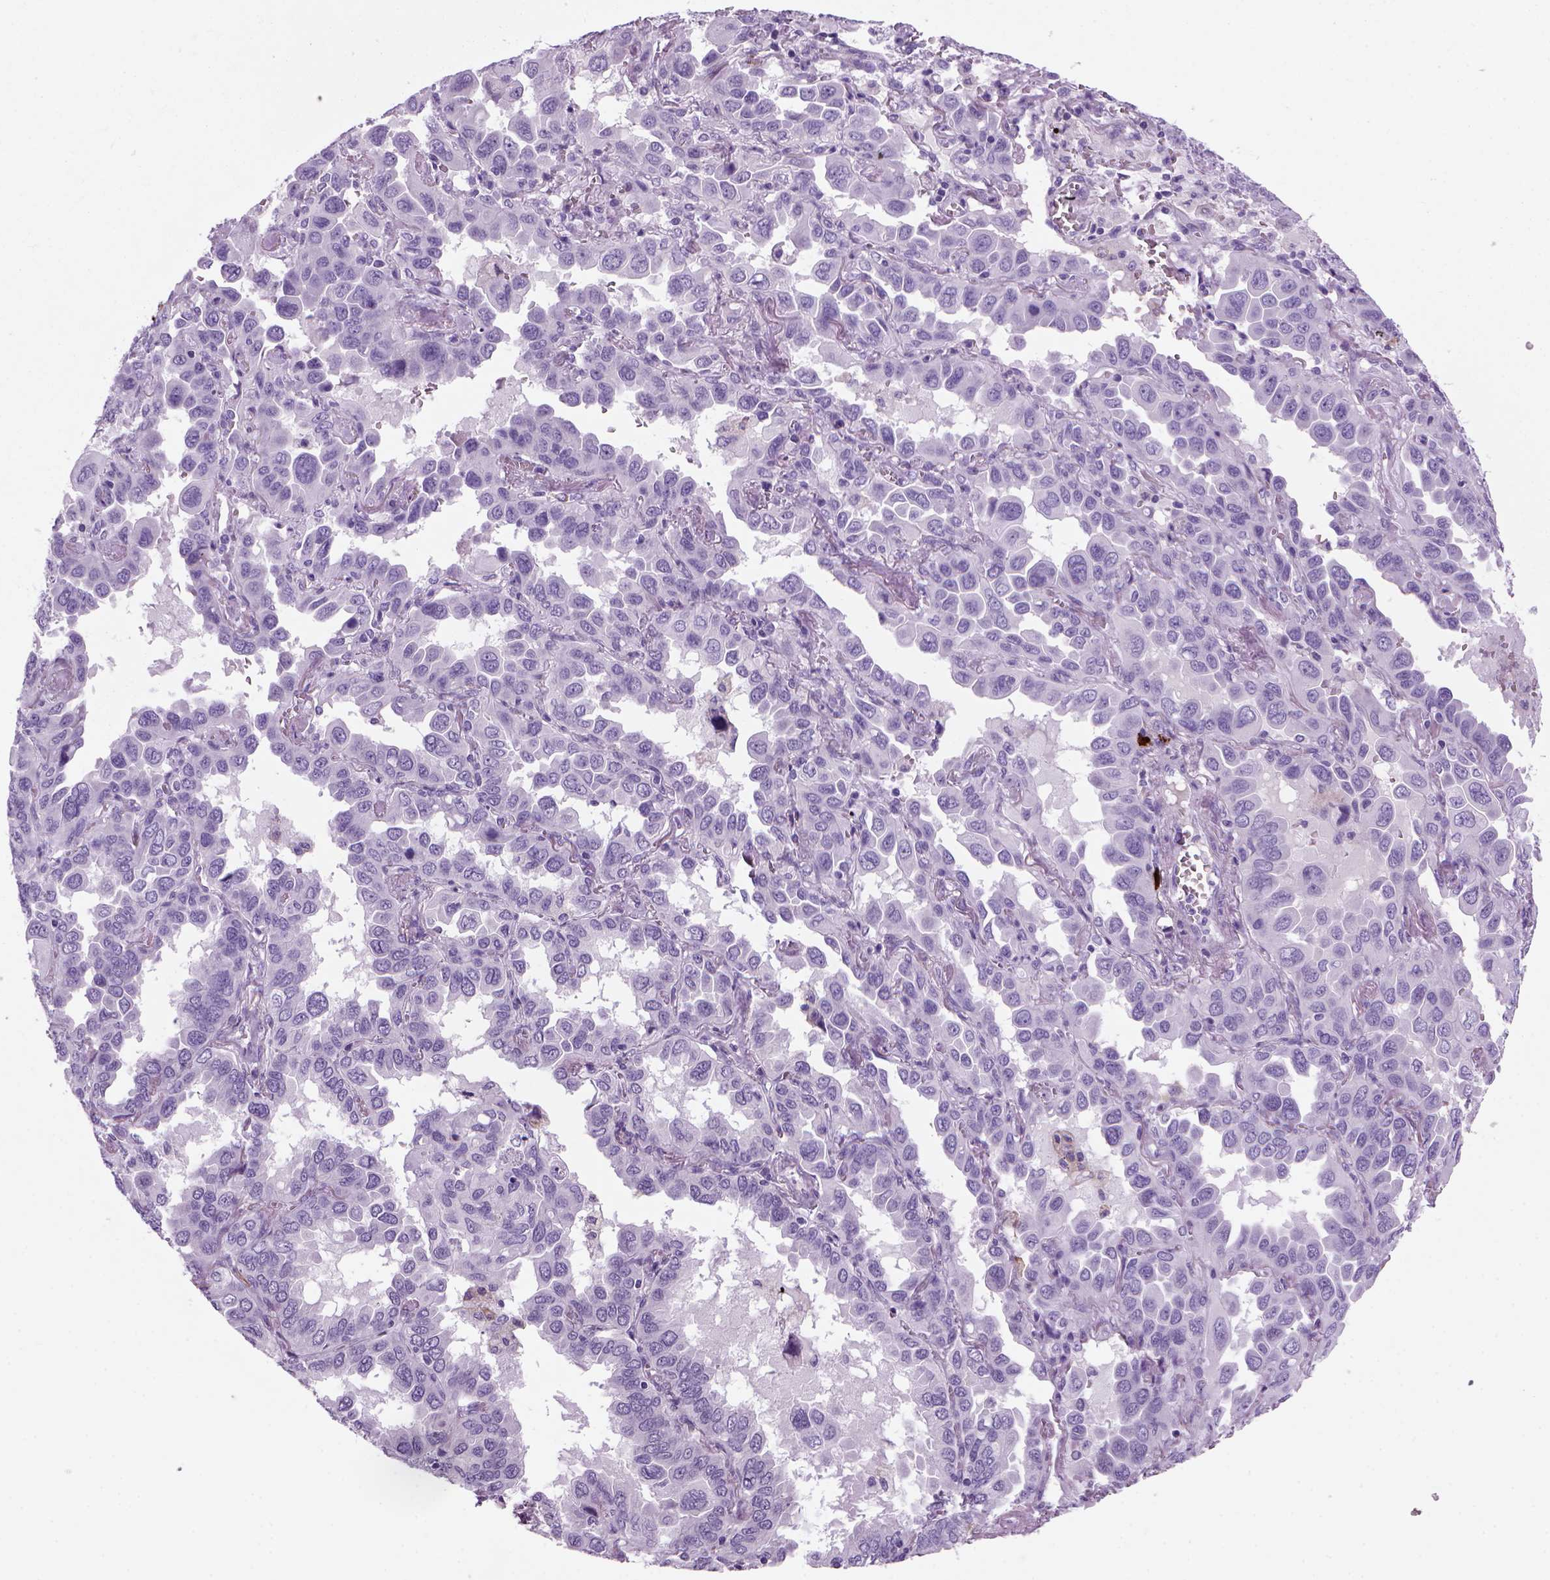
{"staining": {"intensity": "negative", "quantity": "none", "location": "none"}, "tissue": "lung cancer", "cell_type": "Tumor cells", "image_type": "cancer", "snomed": [{"axis": "morphology", "description": "Adenocarcinoma, NOS"}, {"axis": "topography", "description": "Lung"}], "caption": "Tumor cells show no significant expression in adenocarcinoma (lung).", "gene": "MZB1", "patient": {"sex": "male", "age": 64}}